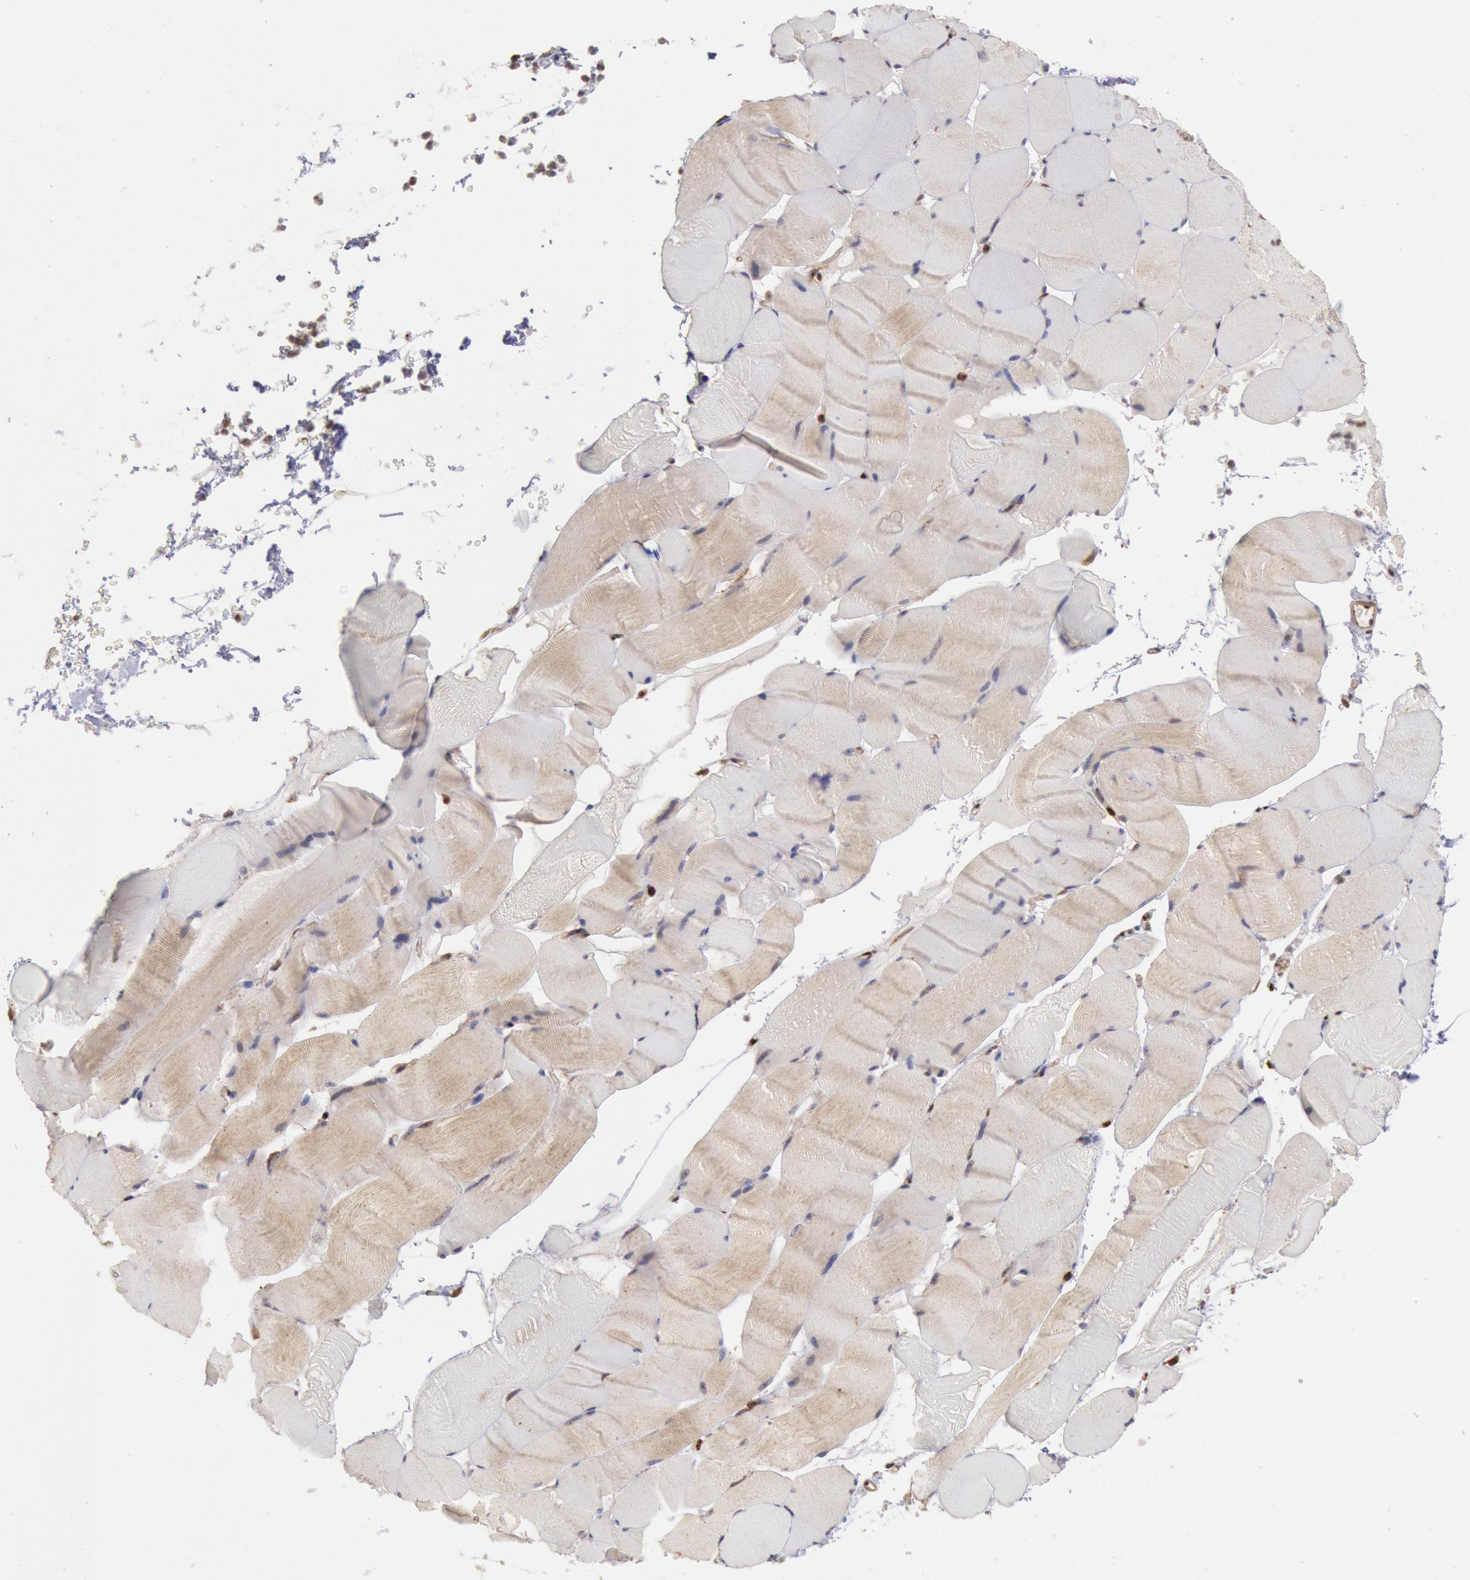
{"staining": {"intensity": "weak", "quantity": "<25%", "location": "cytoplasmic/membranous"}, "tissue": "skeletal muscle", "cell_type": "Myocytes", "image_type": "normal", "snomed": [{"axis": "morphology", "description": "Normal tissue, NOS"}, {"axis": "topography", "description": "Skeletal muscle"}], "caption": "This is an immunohistochemistry photomicrograph of unremarkable human skeletal muscle. There is no positivity in myocytes.", "gene": "STX17", "patient": {"sex": "male", "age": 62}}